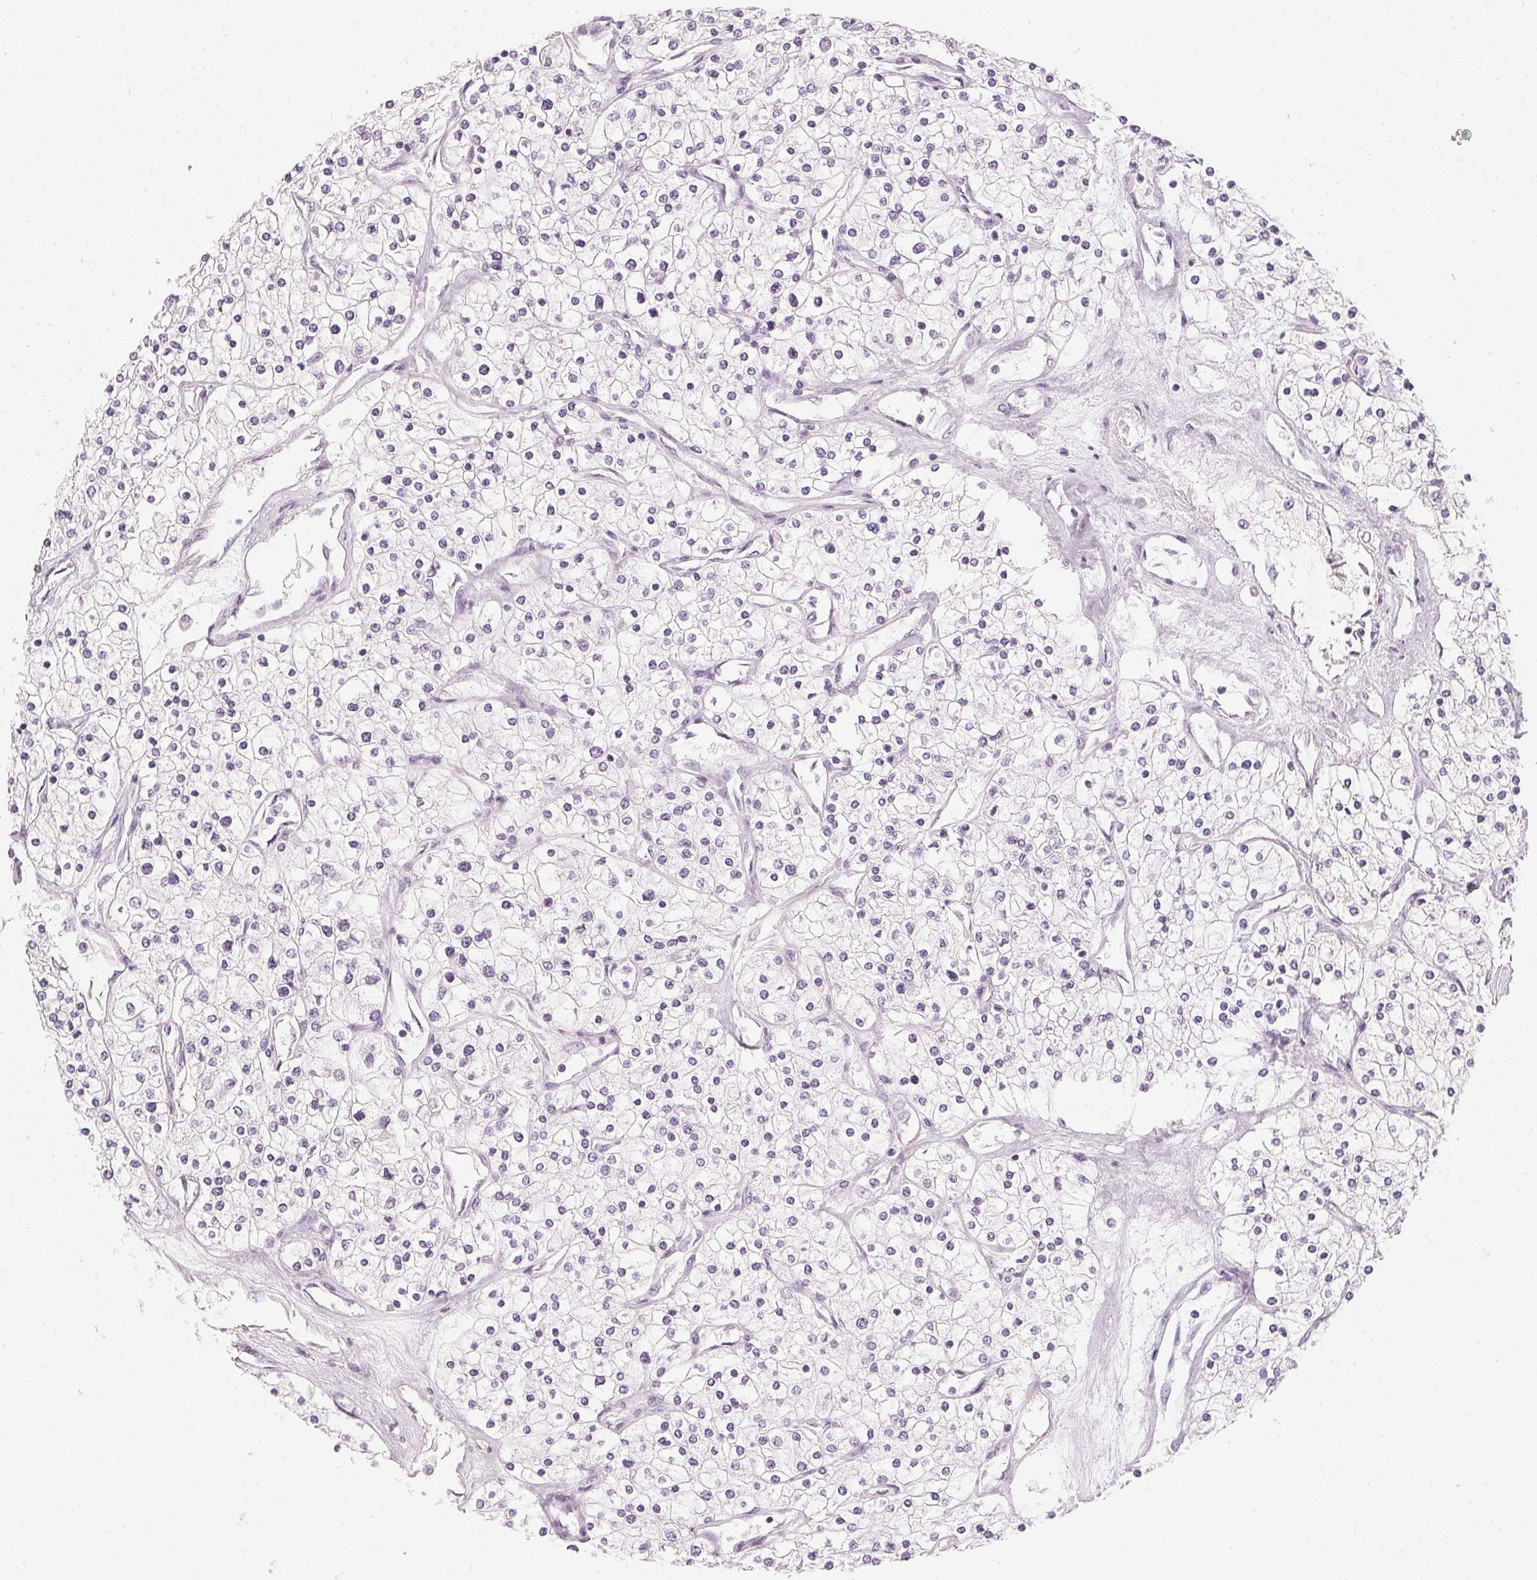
{"staining": {"intensity": "negative", "quantity": "none", "location": "none"}, "tissue": "renal cancer", "cell_type": "Tumor cells", "image_type": "cancer", "snomed": [{"axis": "morphology", "description": "Adenocarcinoma, NOS"}, {"axis": "topography", "description": "Kidney"}], "caption": "DAB immunohistochemical staining of adenocarcinoma (renal) shows no significant expression in tumor cells. (Immunohistochemistry (ihc), brightfield microscopy, high magnification).", "gene": "CHST4", "patient": {"sex": "male", "age": 80}}